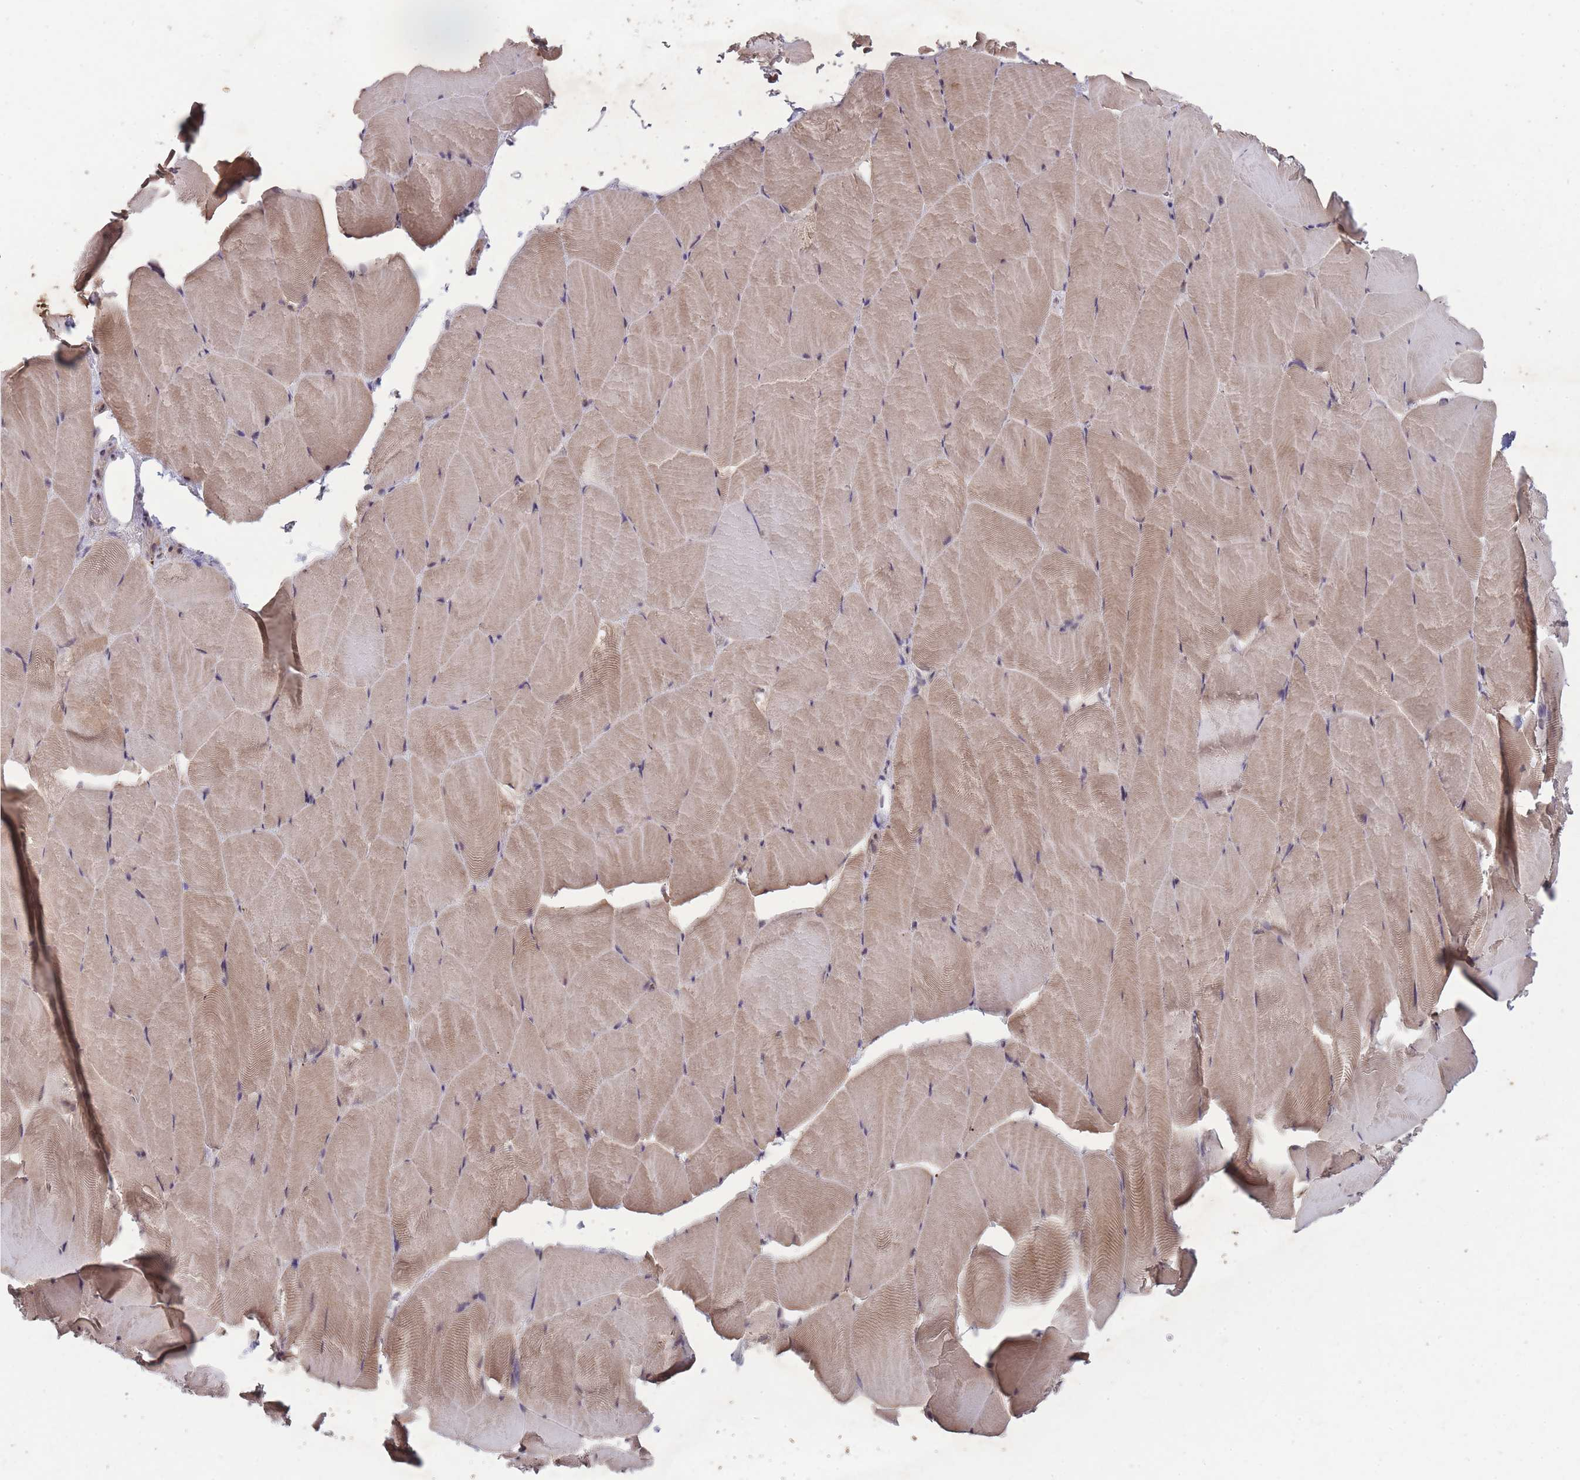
{"staining": {"intensity": "weak", "quantity": "25%-75%", "location": "cytoplasmic/membranous,nuclear"}, "tissue": "skeletal muscle", "cell_type": "Myocytes", "image_type": "normal", "snomed": [{"axis": "morphology", "description": "Normal tissue, NOS"}, {"axis": "topography", "description": "Skeletal muscle"}], "caption": "Protein analysis of benign skeletal muscle displays weak cytoplasmic/membranous,nuclear positivity in about 25%-75% of myocytes.", "gene": "GGT5", "patient": {"sex": "female", "age": 64}}